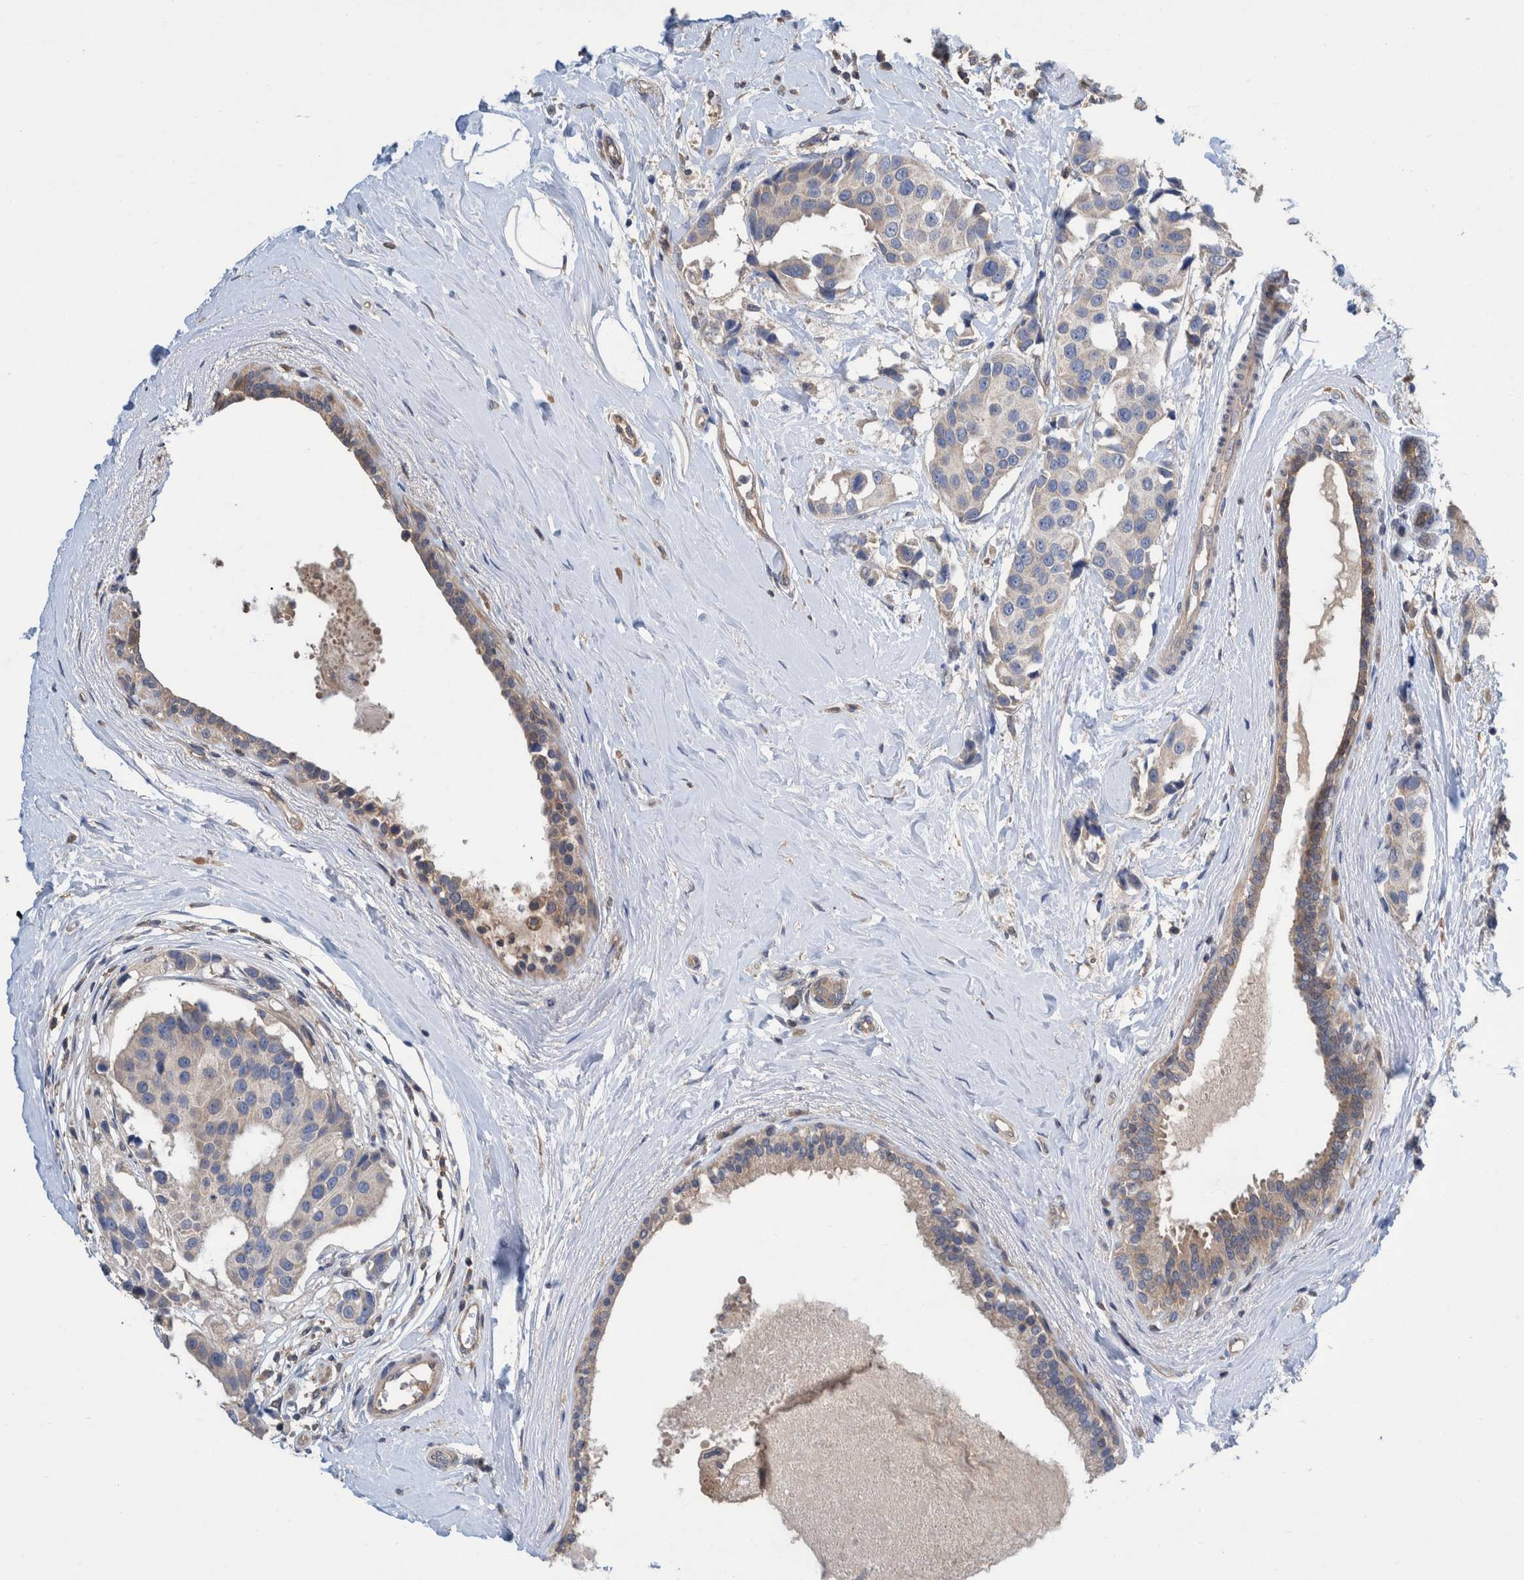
{"staining": {"intensity": "weak", "quantity": "<25%", "location": "cytoplasmic/membranous"}, "tissue": "breast cancer", "cell_type": "Tumor cells", "image_type": "cancer", "snomed": [{"axis": "morphology", "description": "Normal tissue, NOS"}, {"axis": "morphology", "description": "Duct carcinoma"}, {"axis": "topography", "description": "Breast"}], "caption": "Tumor cells show no significant expression in breast cancer (intraductal carcinoma). (DAB (3,3'-diaminobenzidine) immunohistochemistry (IHC) visualized using brightfield microscopy, high magnification).", "gene": "PLPBP", "patient": {"sex": "female", "age": 39}}